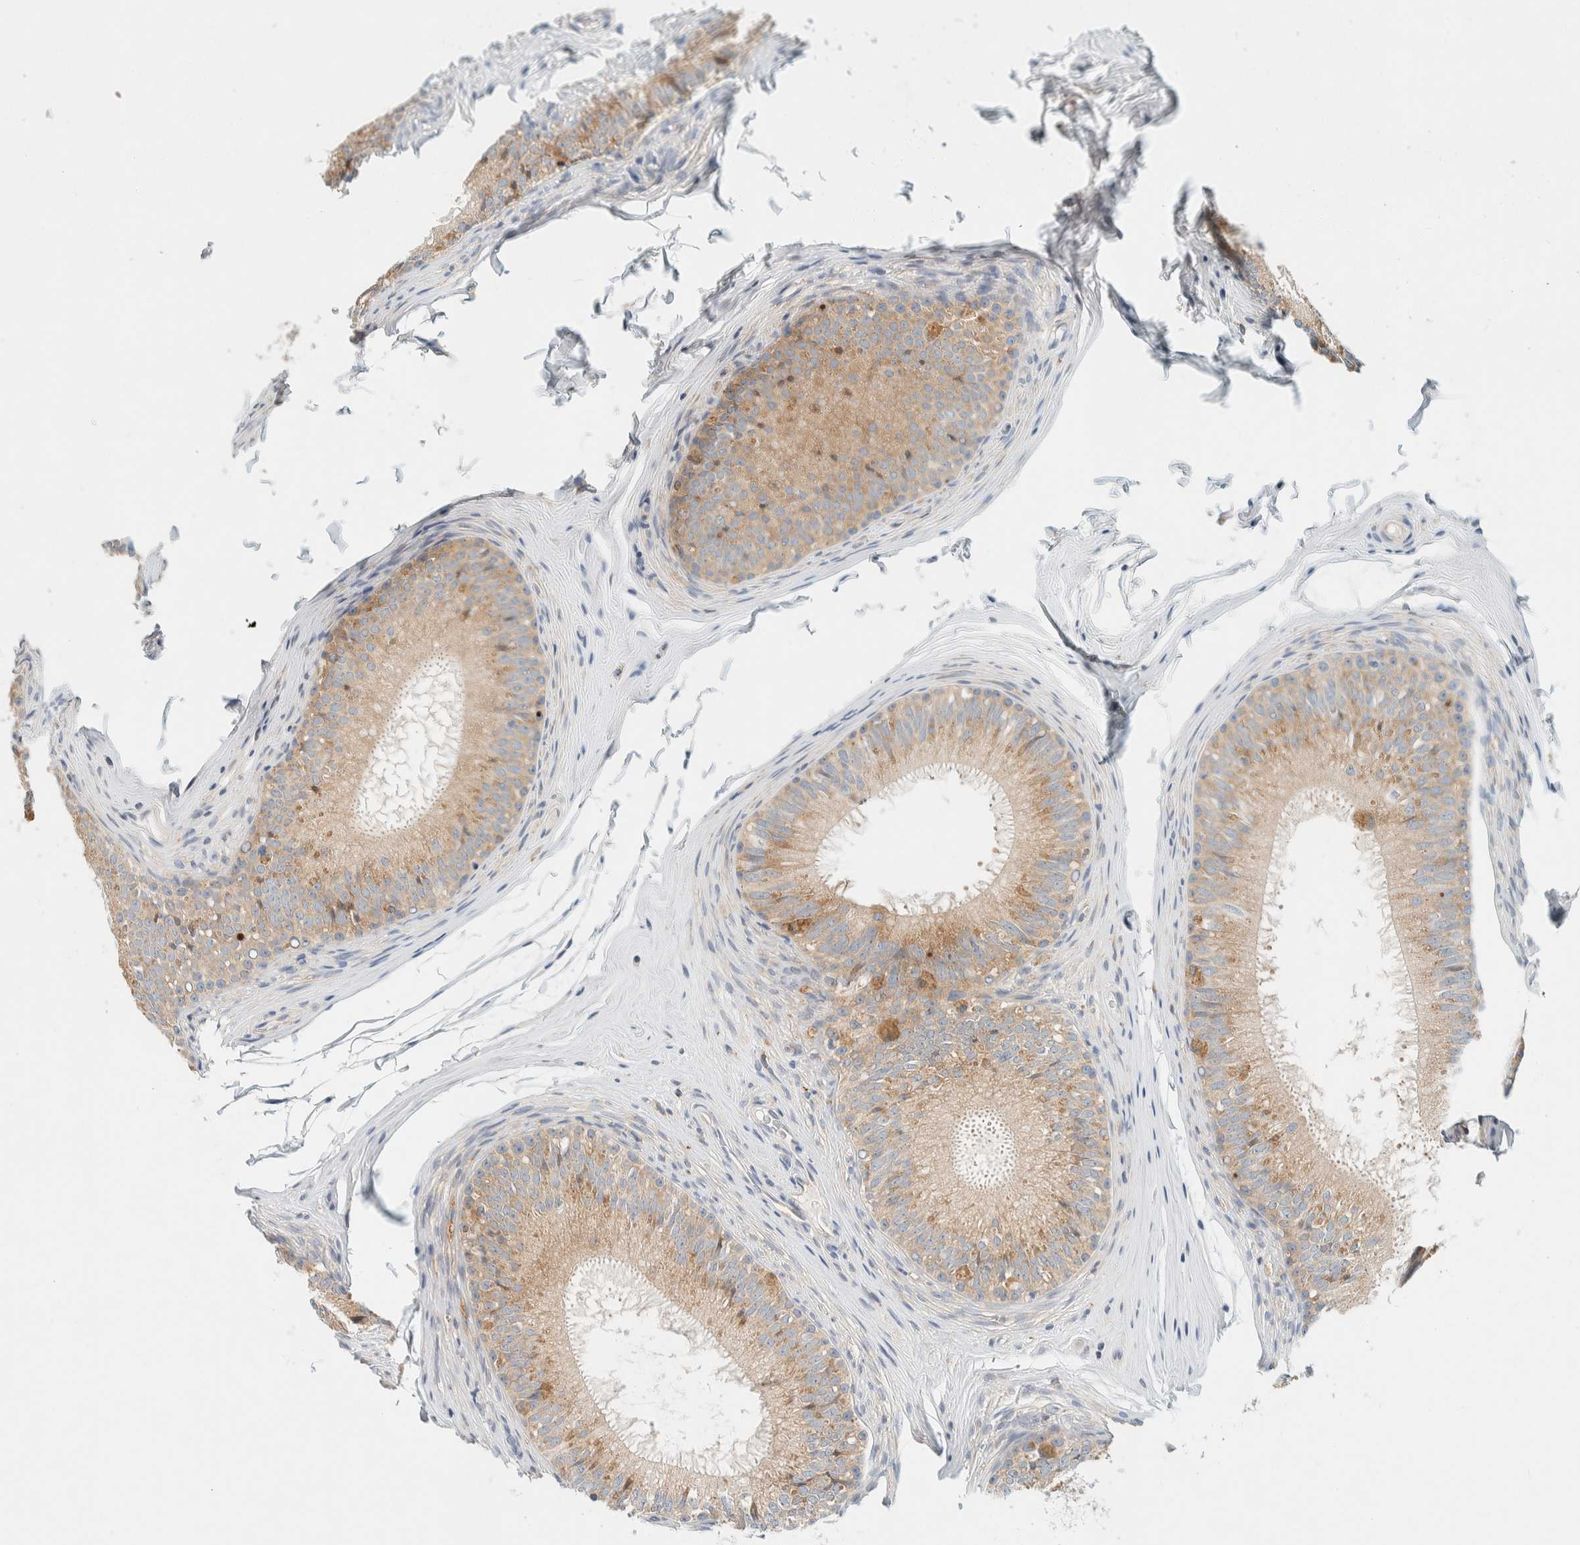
{"staining": {"intensity": "moderate", "quantity": "25%-75%", "location": "cytoplasmic/membranous"}, "tissue": "epididymis", "cell_type": "Glandular cells", "image_type": "normal", "snomed": [{"axis": "morphology", "description": "Normal tissue, NOS"}, {"axis": "topography", "description": "Epididymis"}], "caption": "A medium amount of moderate cytoplasmic/membranous staining is seen in approximately 25%-75% of glandular cells in normal epididymis. Using DAB (brown) and hematoxylin (blue) stains, captured at high magnification using brightfield microscopy.", "gene": "SUMF2", "patient": {"sex": "male", "age": 32}}